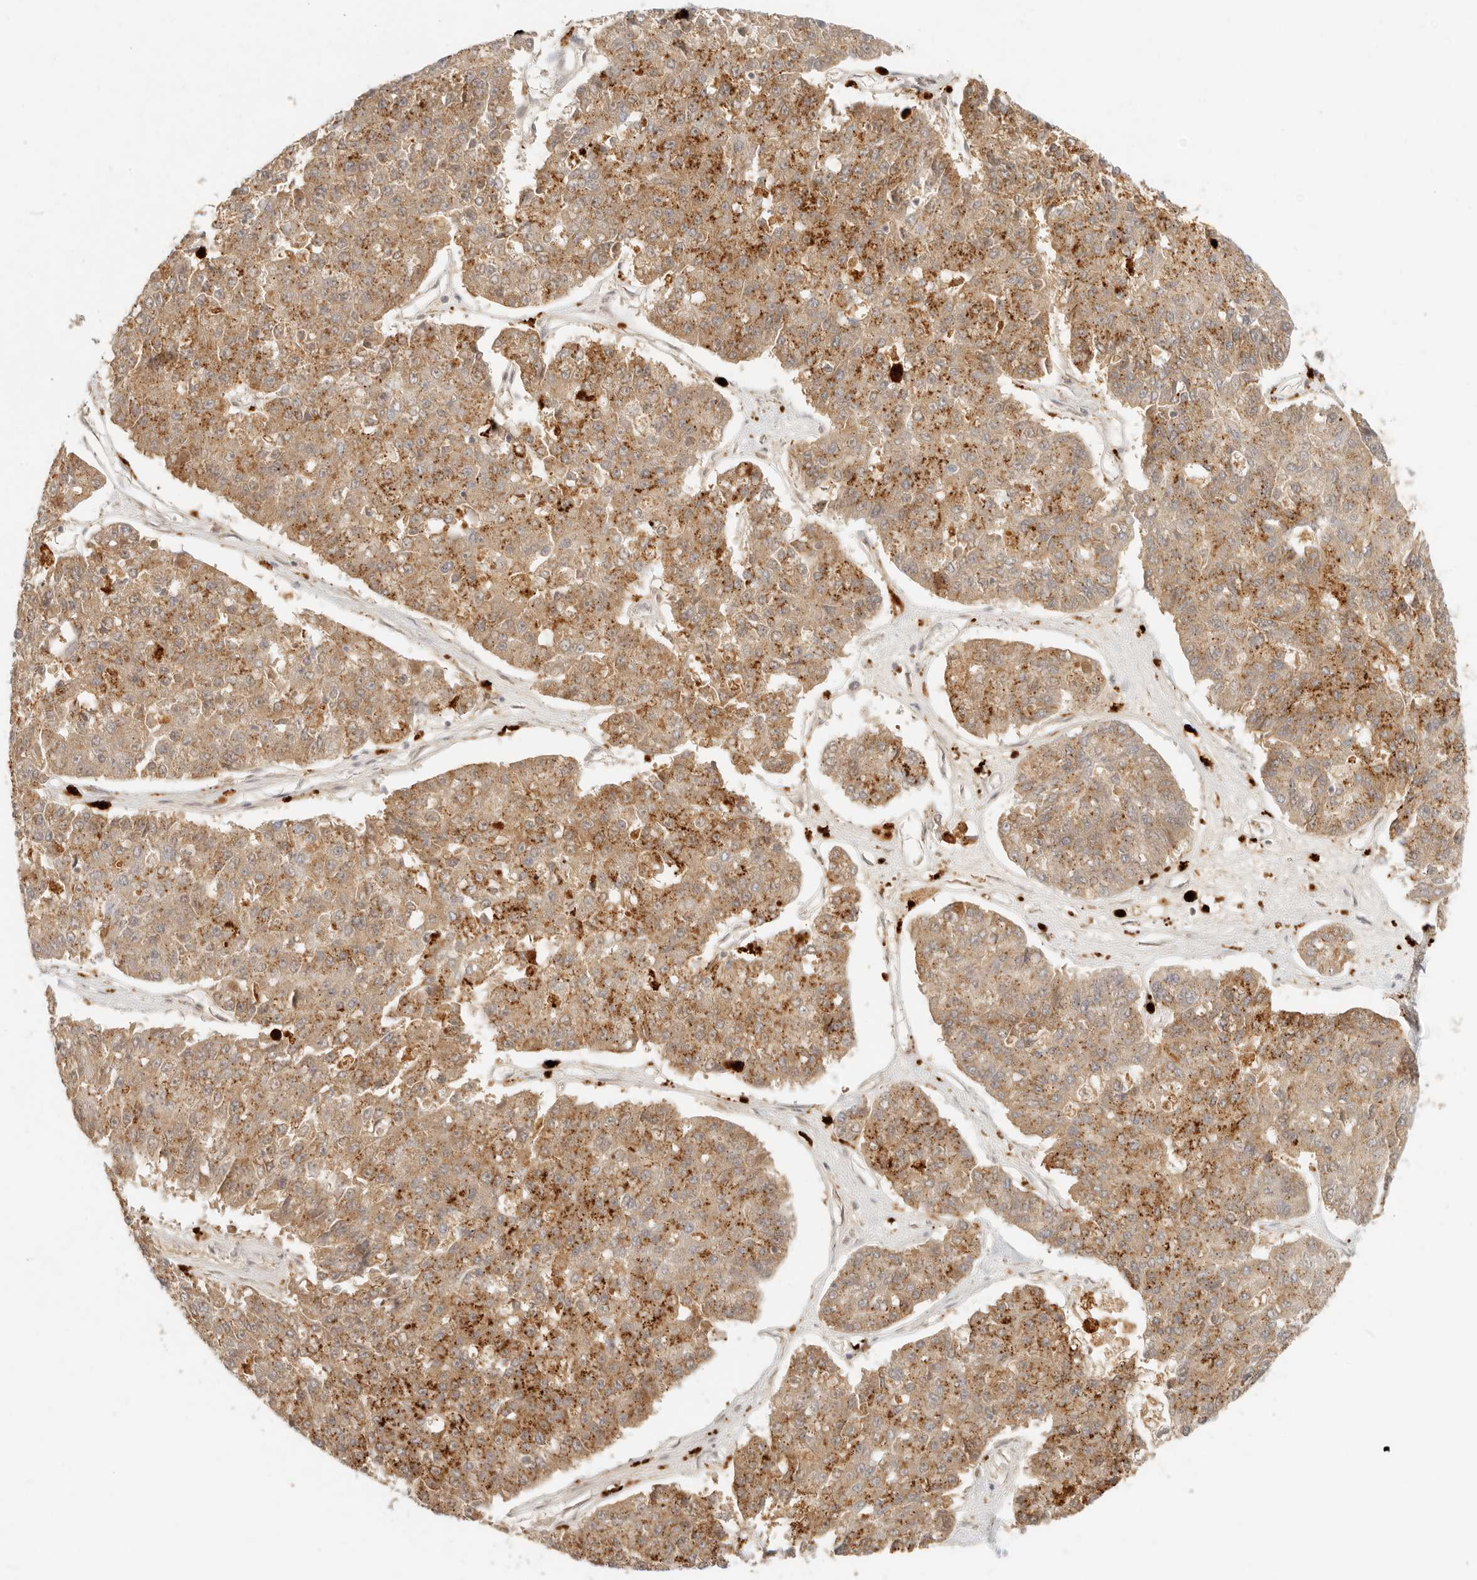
{"staining": {"intensity": "moderate", "quantity": ">75%", "location": "cytoplasmic/membranous"}, "tissue": "pancreatic cancer", "cell_type": "Tumor cells", "image_type": "cancer", "snomed": [{"axis": "morphology", "description": "Adenocarcinoma, NOS"}, {"axis": "topography", "description": "Pancreas"}], "caption": "An image of pancreatic adenocarcinoma stained for a protein exhibits moderate cytoplasmic/membranous brown staining in tumor cells.", "gene": "RNASET2", "patient": {"sex": "male", "age": 50}}